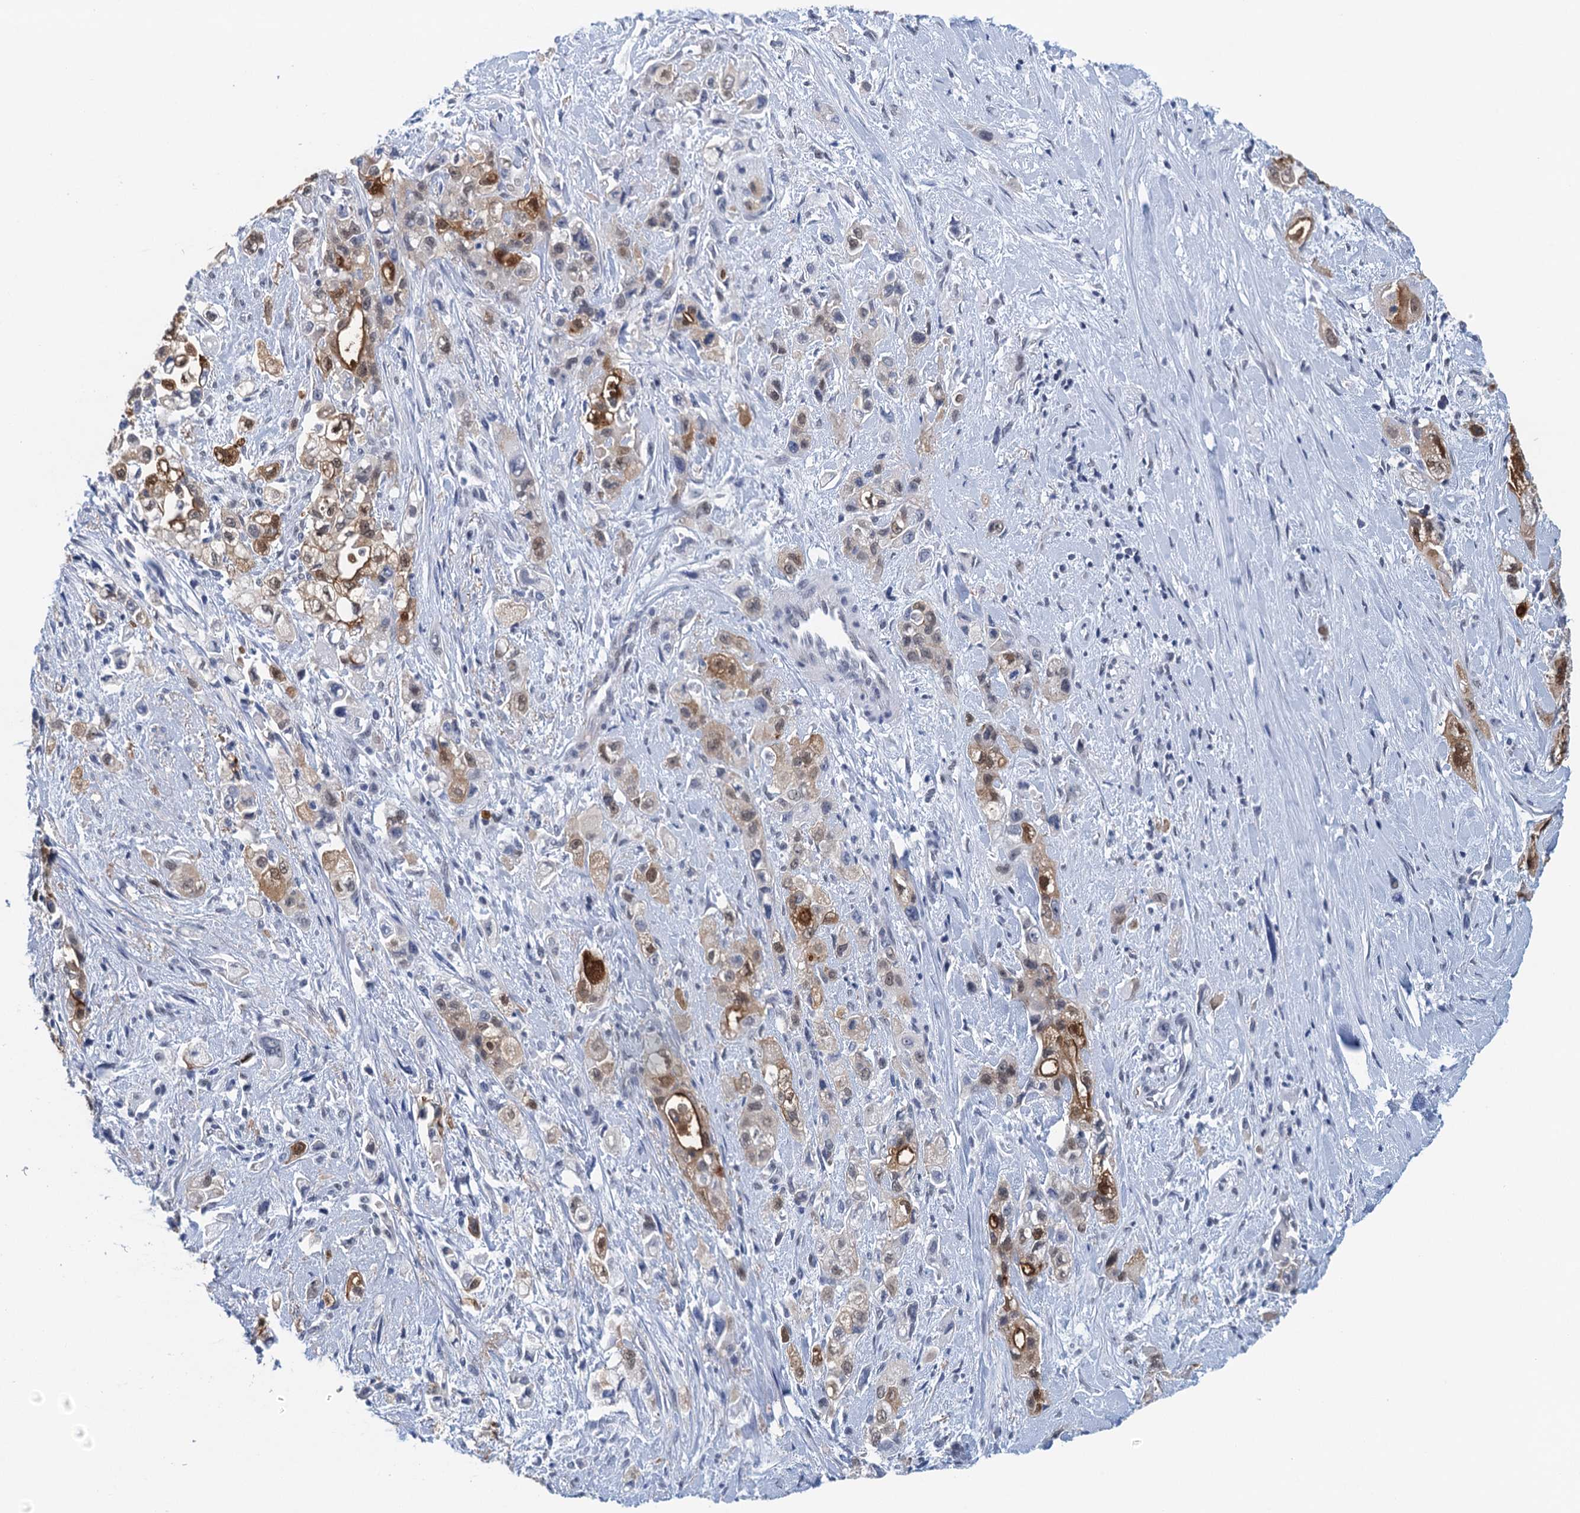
{"staining": {"intensity": "moderate", "quantity": "25%-75%", "location": "cytoplasmic/membranous,nuclear"}, "tissue": "pancreatic cancer", "cell_type": "Tumor cells", "image_type": "cancer", "snomed": [{"axis": "morphology", "description": "Adenocarcinoma, NOS"}, {"axis": "topography", "description": "Pancreas"}], "caption": "An IHC micrograph of tumor tissue is shown. Protein staining in brown highlights moderate cytoplasmic/membranous and nuclear positivity in pancreatic cancer within tumor cells.", "gene": "EPS8L1", "patient": {"sex": "female", "age": 66}}